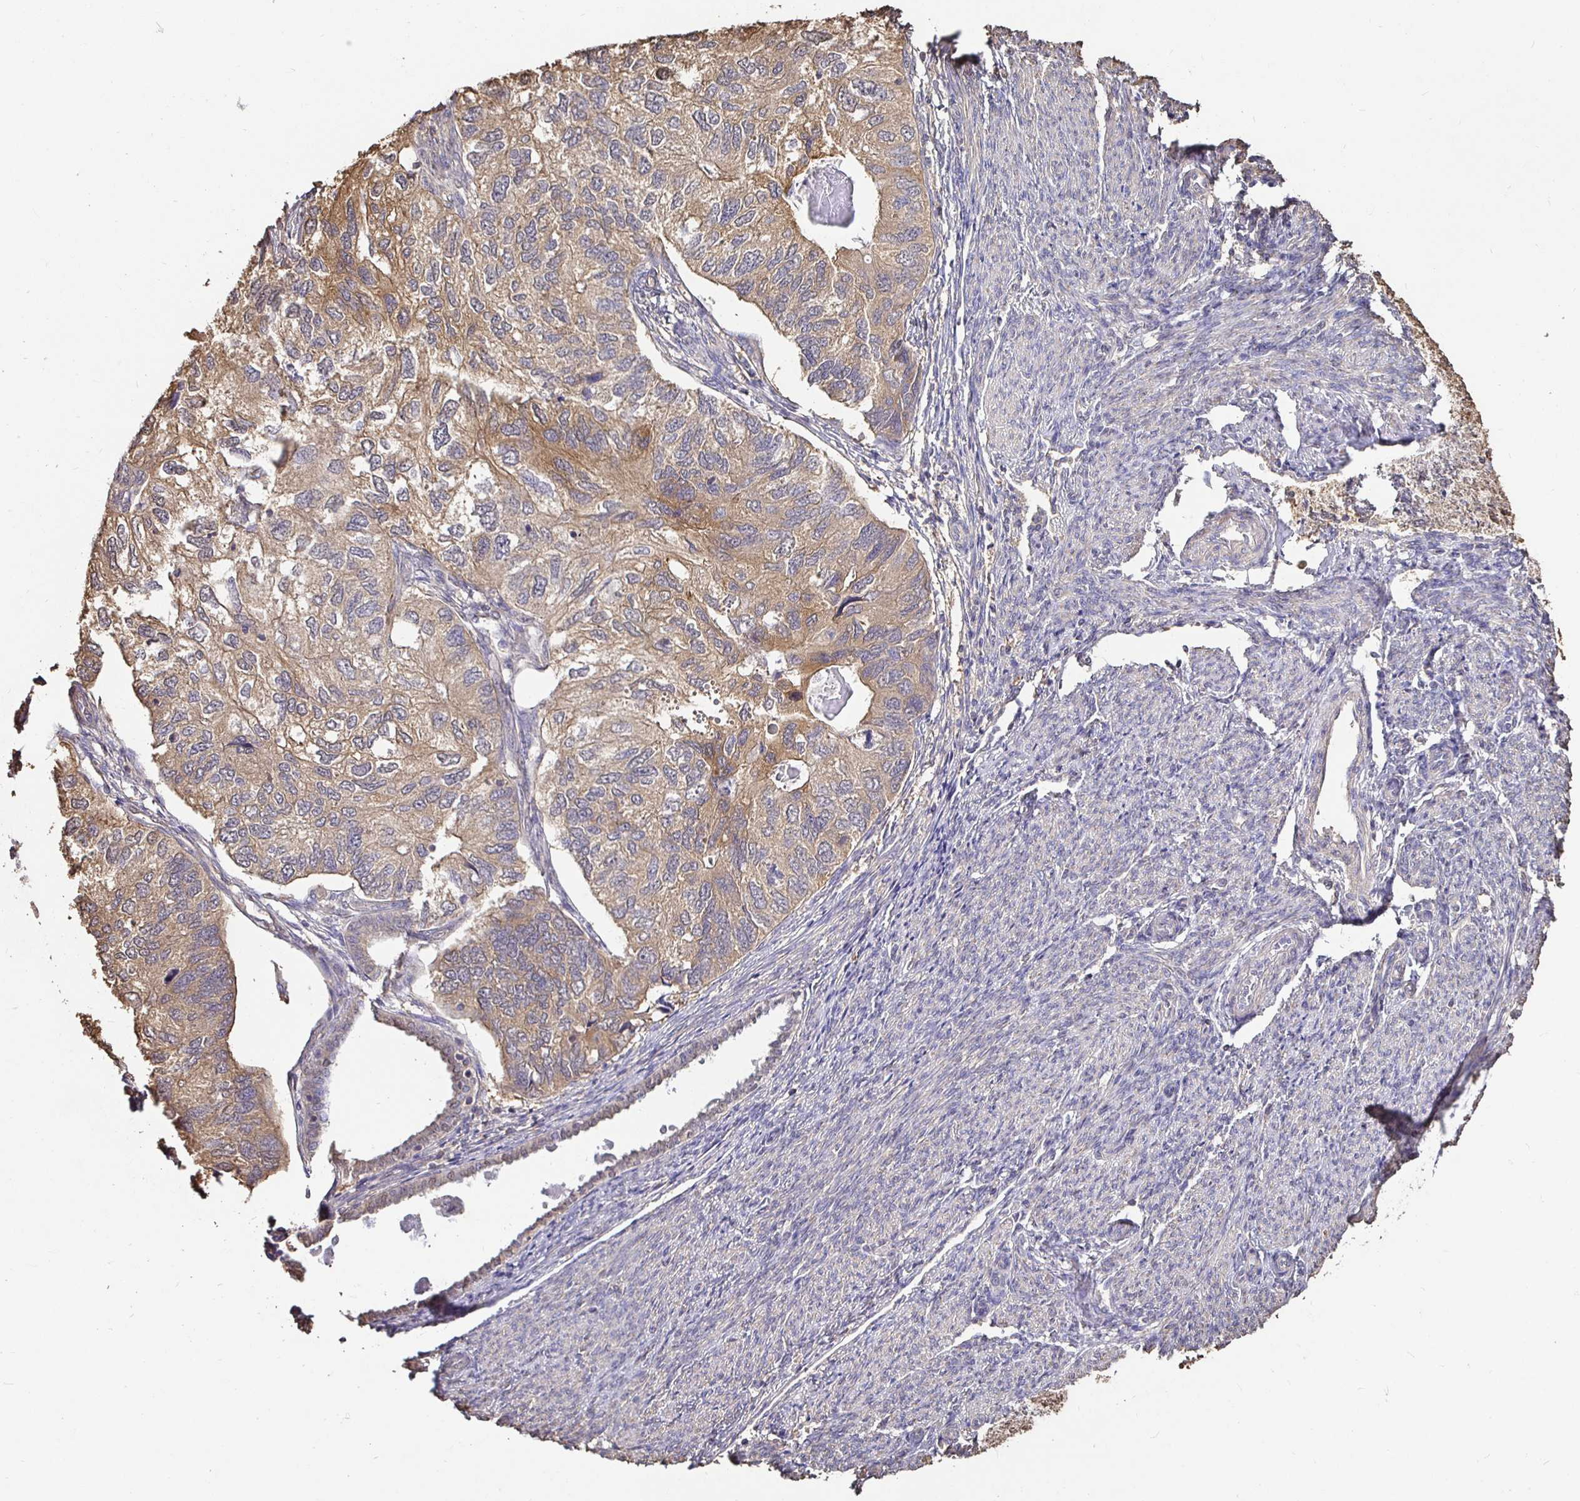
{"staining": {"intensity": "weak", "quantity": ">75%", "location": "cytoplasmic/membranous"}, "tissue": "endometrial cancer", "cell_type": "Tumor cells", "image_type": "cancer", "snomed": [{"axis": "morphology", "description": "Carcinoma, NOS"}, {"axis": "topography", "description": "Uterus"}], "caption": "A histopathology image showing weak cytoplasmic/membranous staining in approximately >75% of tumor cells in carcinoma (endometrial), as visualized by brown immunohistochemical staining.", "gene": "MAPK8IP3", "patient": {"sex": "female", "age": 76}}